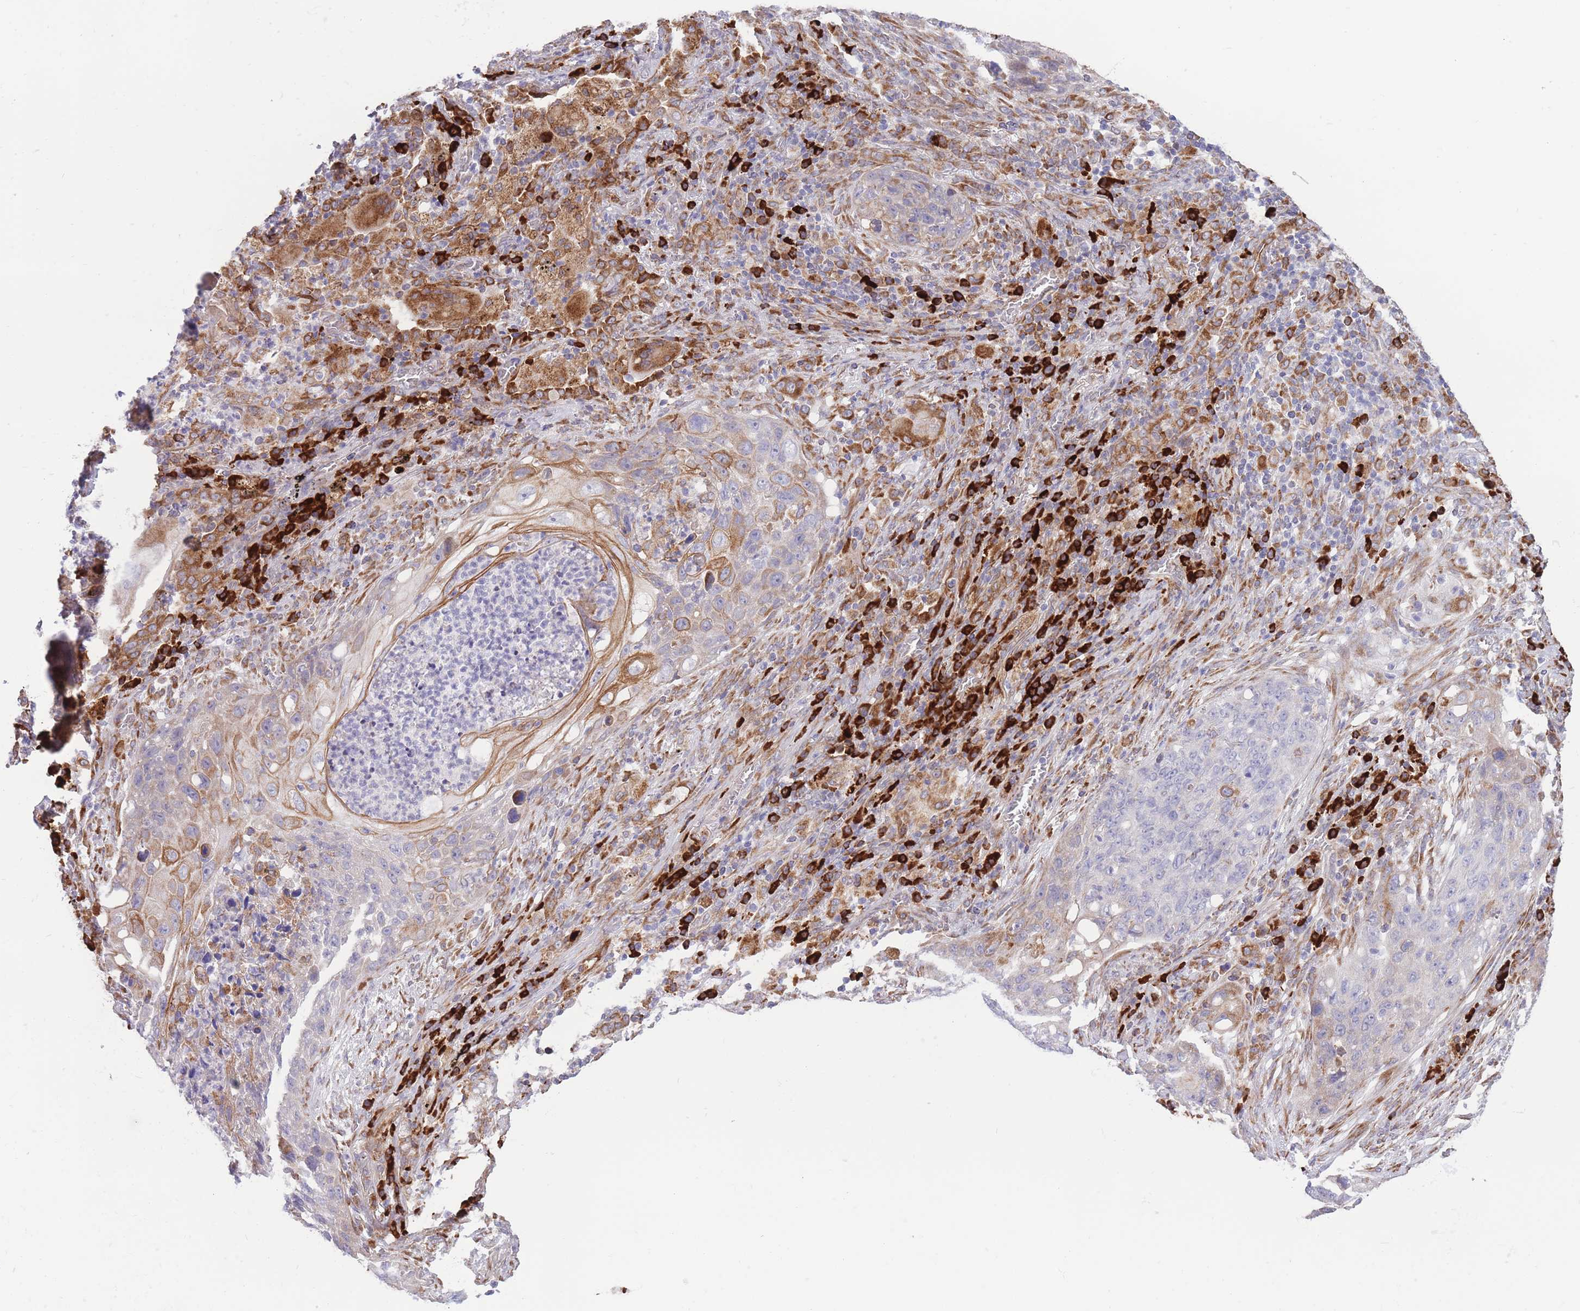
{"staining": {"intensity": "moderate", "quantity": "25%-75%", "location": "cytoplasmic/membranous"}, "tissue": "lung cancer", "cell_type": "Tumor cells", "image_type": "cancer", "snomed": [{"axis": "morphology", "description": "Squamous cell carcinoma, NOS"}, {"axis": "topography", "description": "Lung"}], "caption": "A brown stain shows moderate cytoplasmic/membranous expression of a protein in human lung cancer tumor cells.", "gene": "MYDGF", "patient": {"sex": "female", "age": 63}}